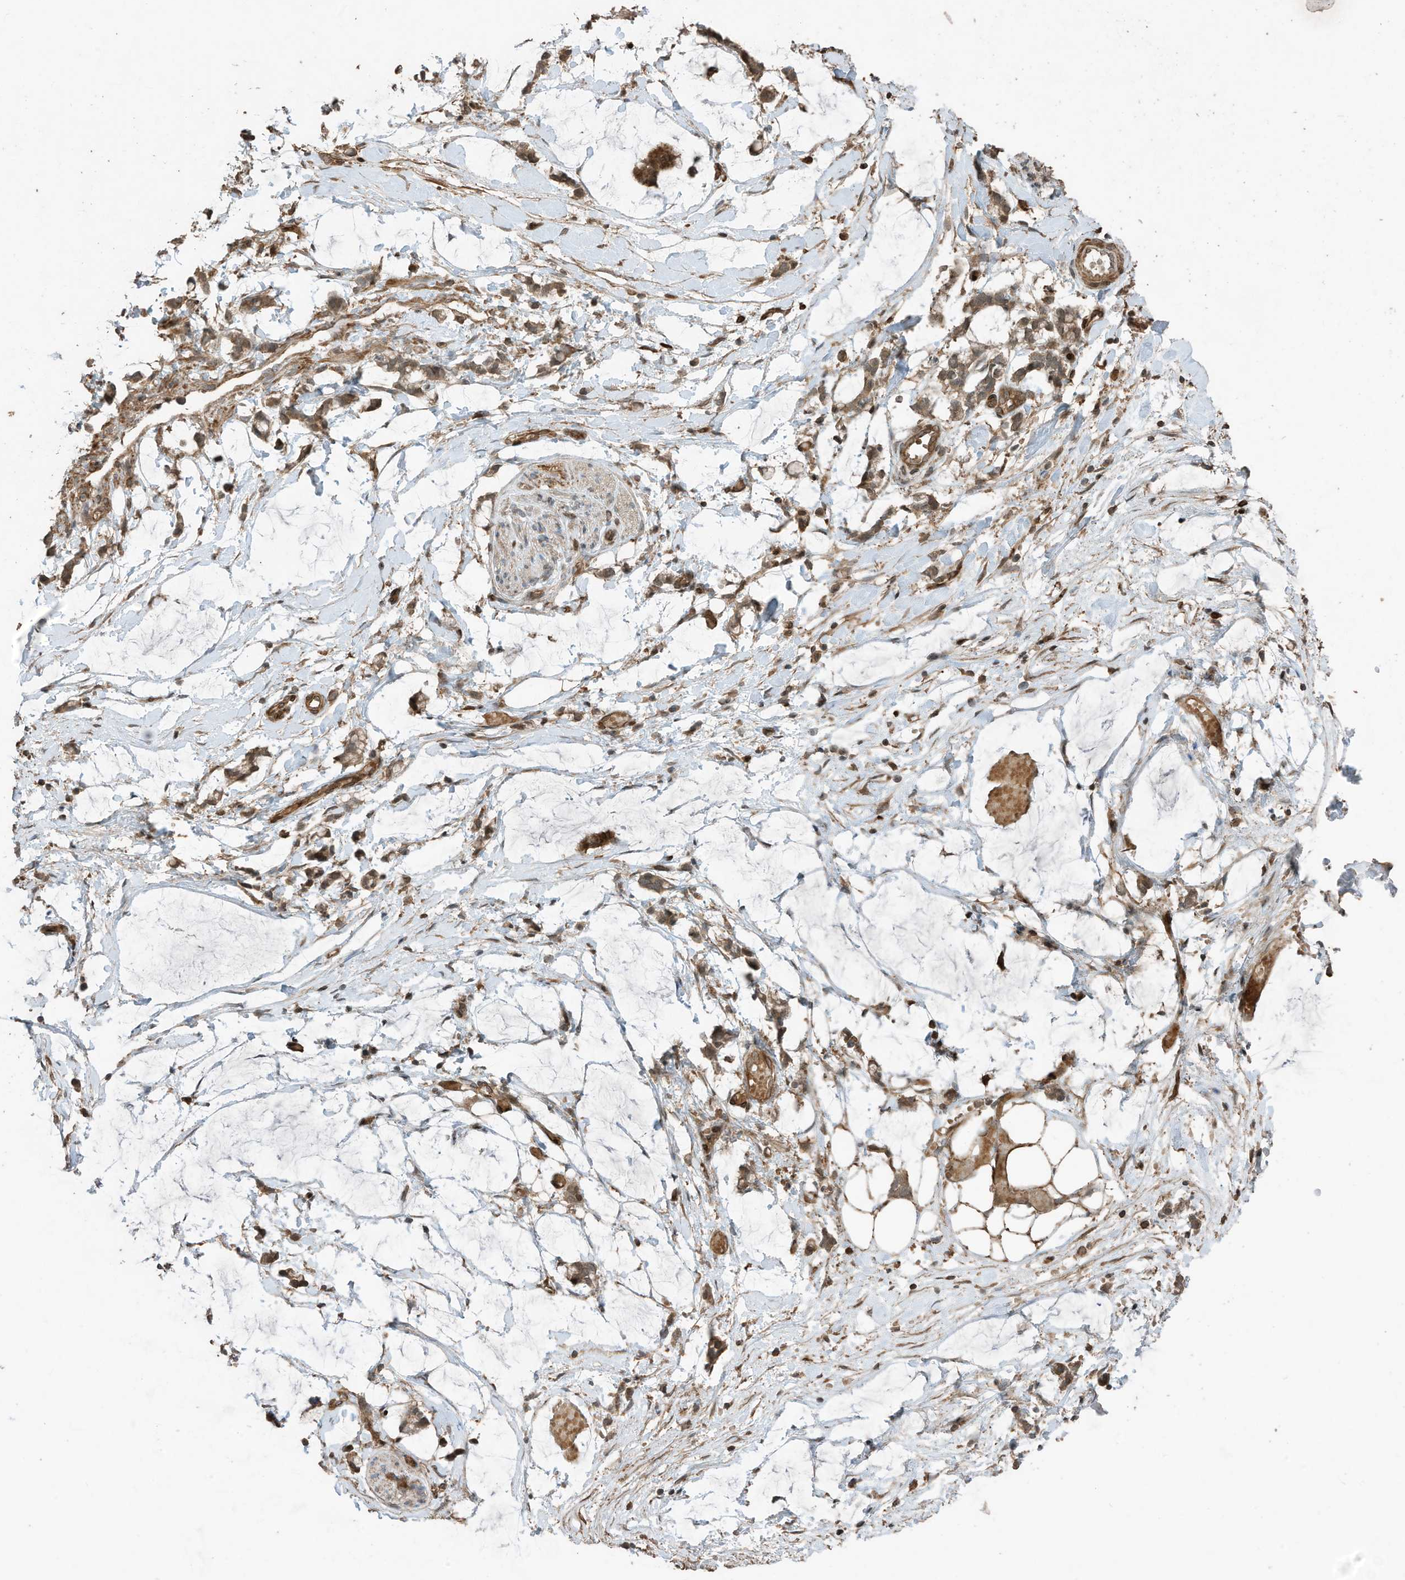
{"staining": {"intensity": "moderate", "quantity": ">75%", "location": "cytoplasmic/membranous"}, "tissue": "adipose tissue", "cell_type": "Adipocytes", "image_type": "normal", "snomed": [{"axis": "morphology", "description": "Normal tissue, NOS"}, {"axis": "morphology", "description": "Adenocarcinoma, NOS"}, {"axis": "topography", "description": "Colon"}, {"axis": "topography", "description": "Peripheral nerve tissue"}], "caption": "Immunohistochemical staining of benign human adipose tissue displays medium levels of moderate cytoplasmic/membranous staining in approximately >75% of adipocytes. The staining was performed using DAB to visualize the protein expression in brown, while the nuclei were stained in blue with hematoxylin (Magnification: 20x).", "gene": "ZNF653", "patient": {"sex": "male", "age": 14}}